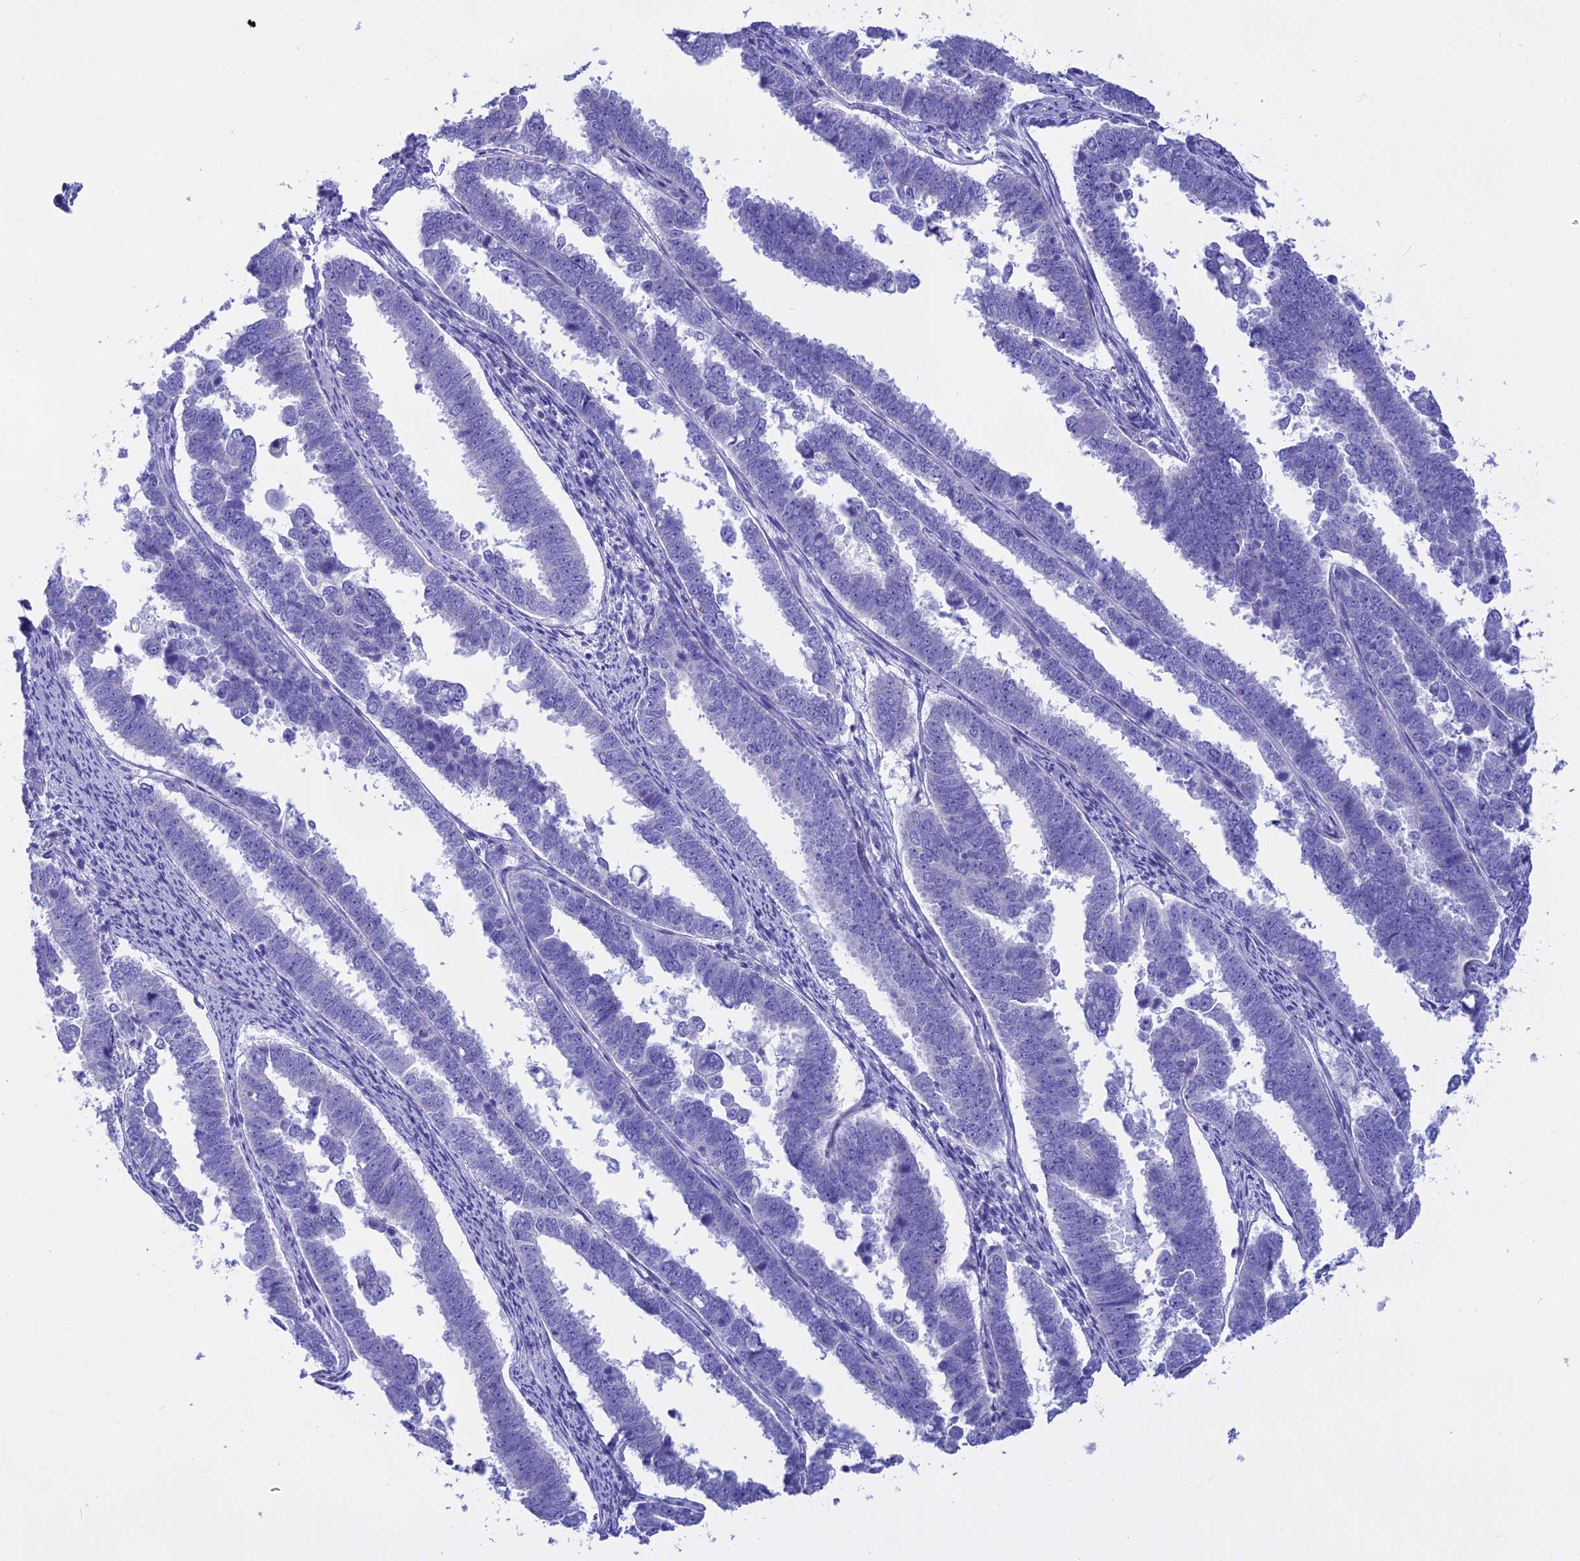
{"staining": {"intensity": "negative", "quantity": "none", "location": "none"}, "tissue": "endometrial cancer", "cell_type": "Tumor cells", "image_type": "cancer", "snomed": [{"axis": "morphology", "description": "Adenocarcinoma, NOS"}, {"axis": "topography", "description": "Endometrium"}], "caption": "Immunohistochemistry of human endometrial cancer (adenocarcinoma) exhibits no staining in tumor cells.", "gene": "ISCA1", "patient": {"sex": "female", "age": 75}}